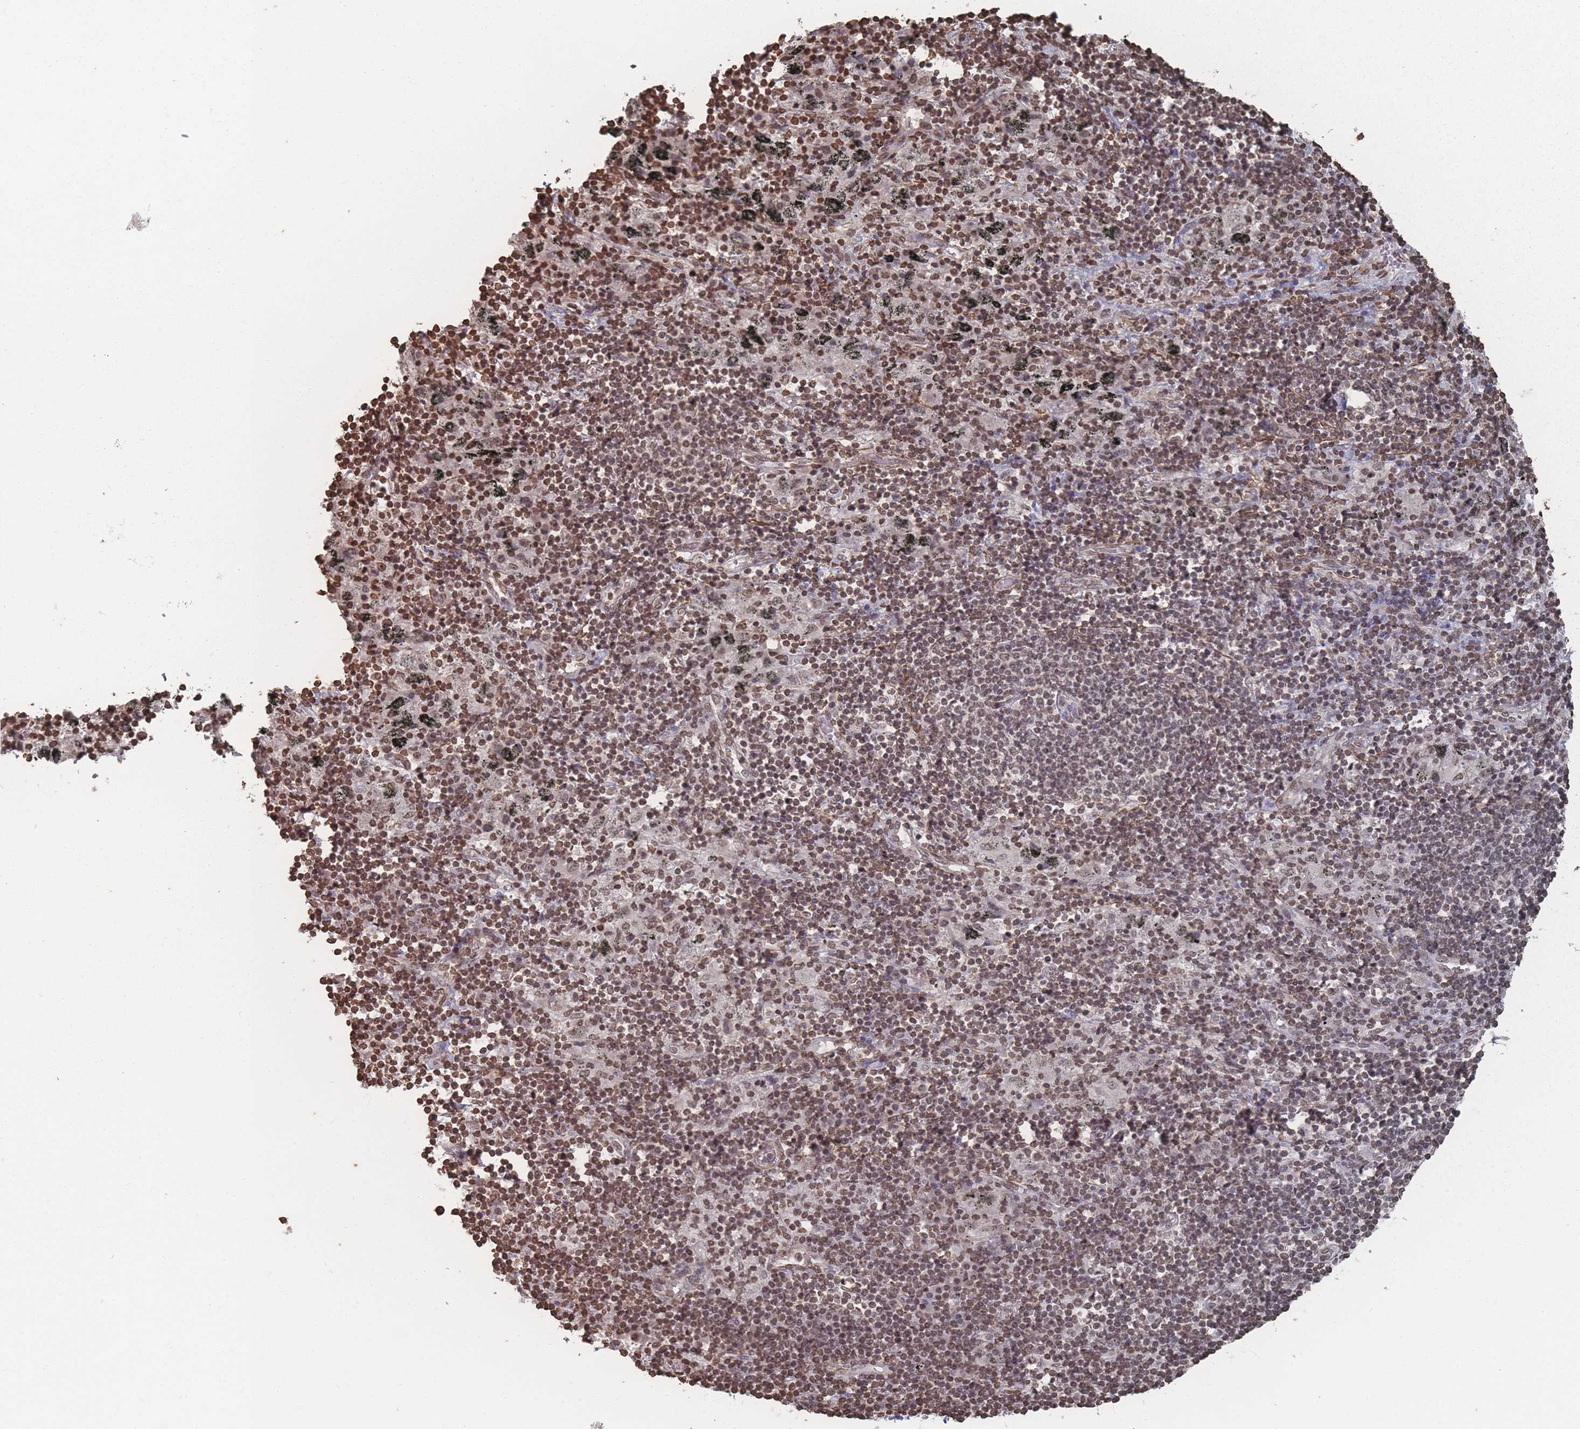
{"staining": {"intensity": "moderate", "quantity": ">75%", "location": "nuclear"}, "tissue": "soft tissue", "cell_type": "Fibroblasts", "image_type": "normal", "snomed": [{"axis": "morphology", "description": "Normal tissue, NOS"}, {"axis": "topography", "description": "Lymph node"}, {"axis": "topography", "description": "Cartilage tissue"}, {"axis": "topography", "description": "Bronchus"}], "caption": "Soft tissue stained with a brown dye displays moderate nuclear positive staining in approximately >75% of fibroblasts.", "gene": "PLEKHG5", "patient": {"sex": "male", "age": 63}}